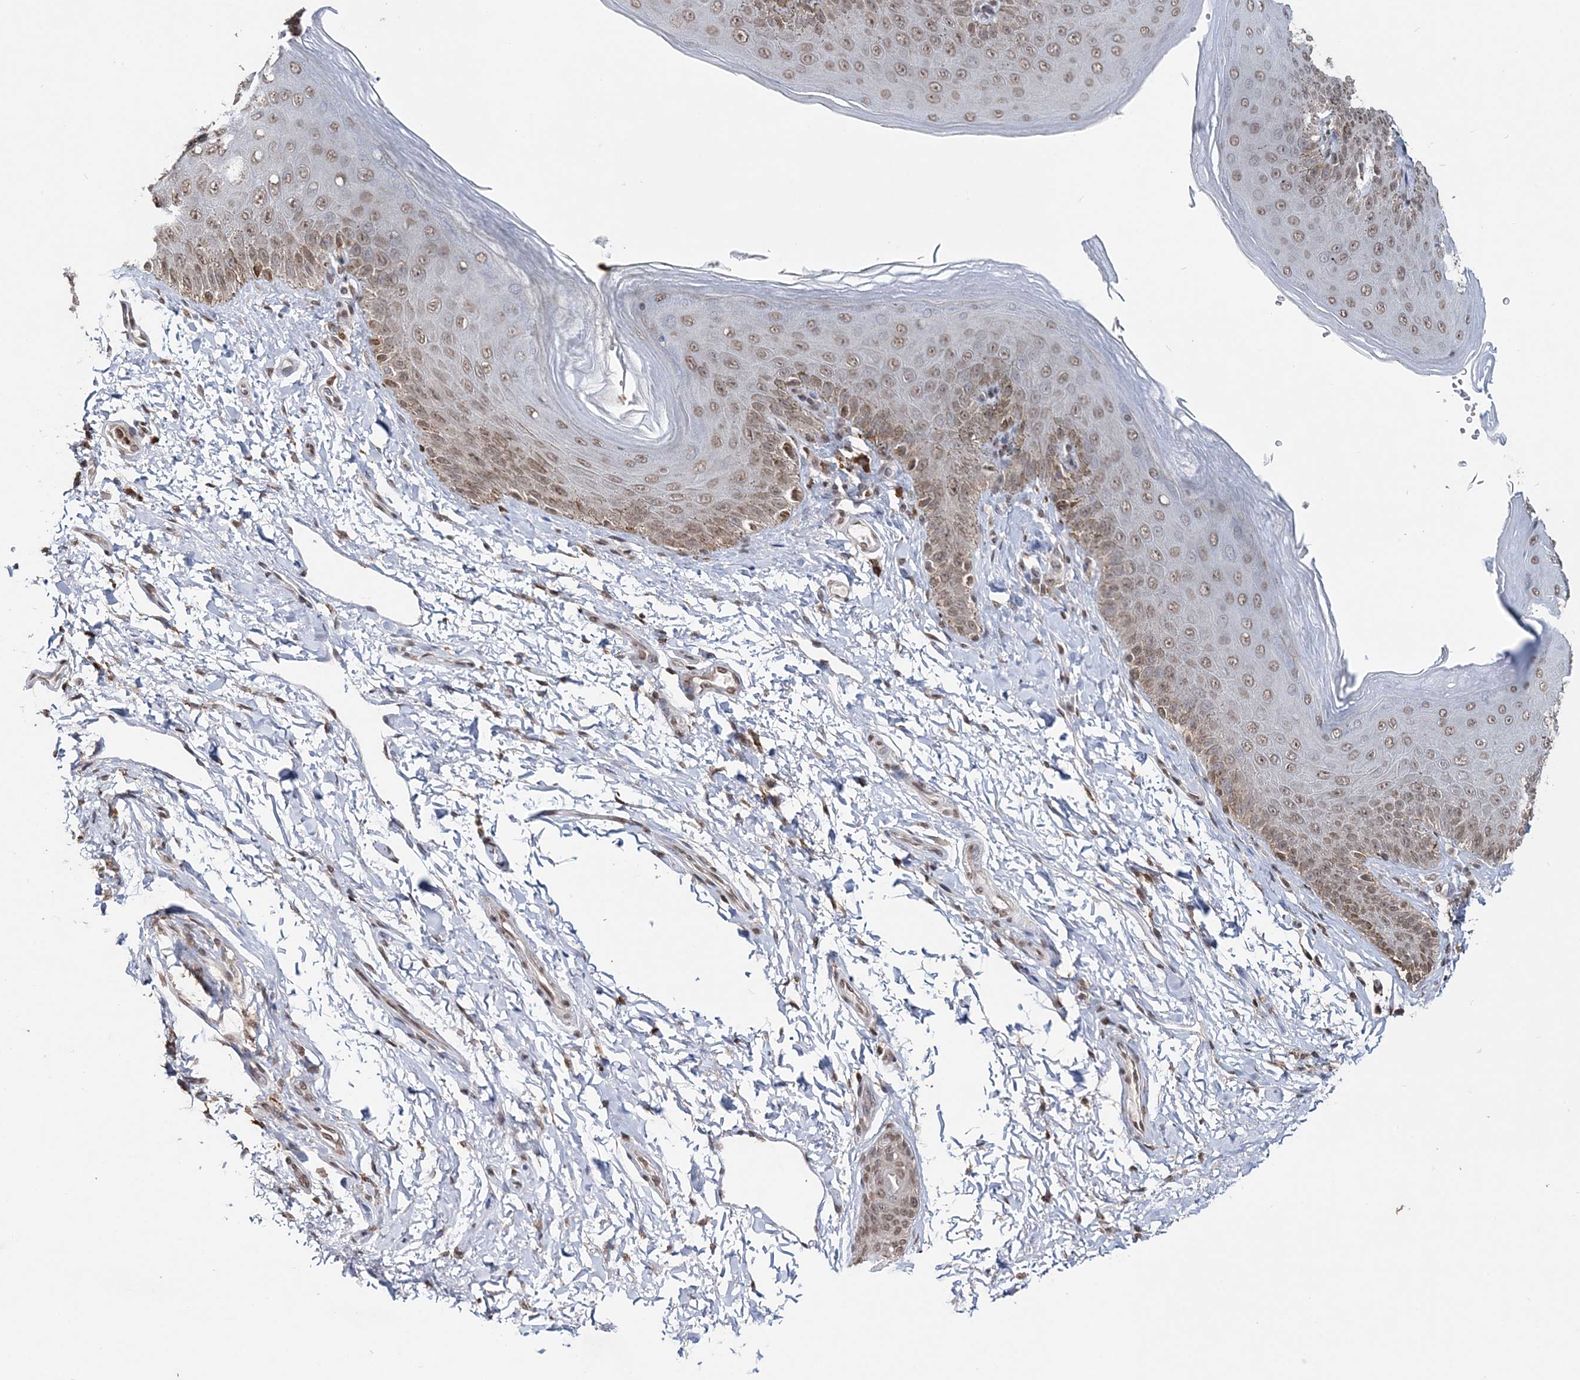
{"staining": {"intensity": "moderate", "quantity": "25%-75%", "location": "nuclear"}, "tissue": "skin", "cell_type": "Epidermal cells", "image_type": "normal", "snomed": [{"axis": "morphology", "description": "Normal tissue, NOS"}, {"axis": "topography", "description": "Anal"}], "caption": "Protein staining exhibits moderate nuclear staining in about 25%-75% of epidermal cells in benign skin. The protein of interest is stained brown, and the nuclei are stained in blue (DAB (3,3'-diaminobenzidine) IHC with brightfield microscopy, high magnification).", "gene": "SOWAHB", "patient": {"sex": "male", "age": 44}}